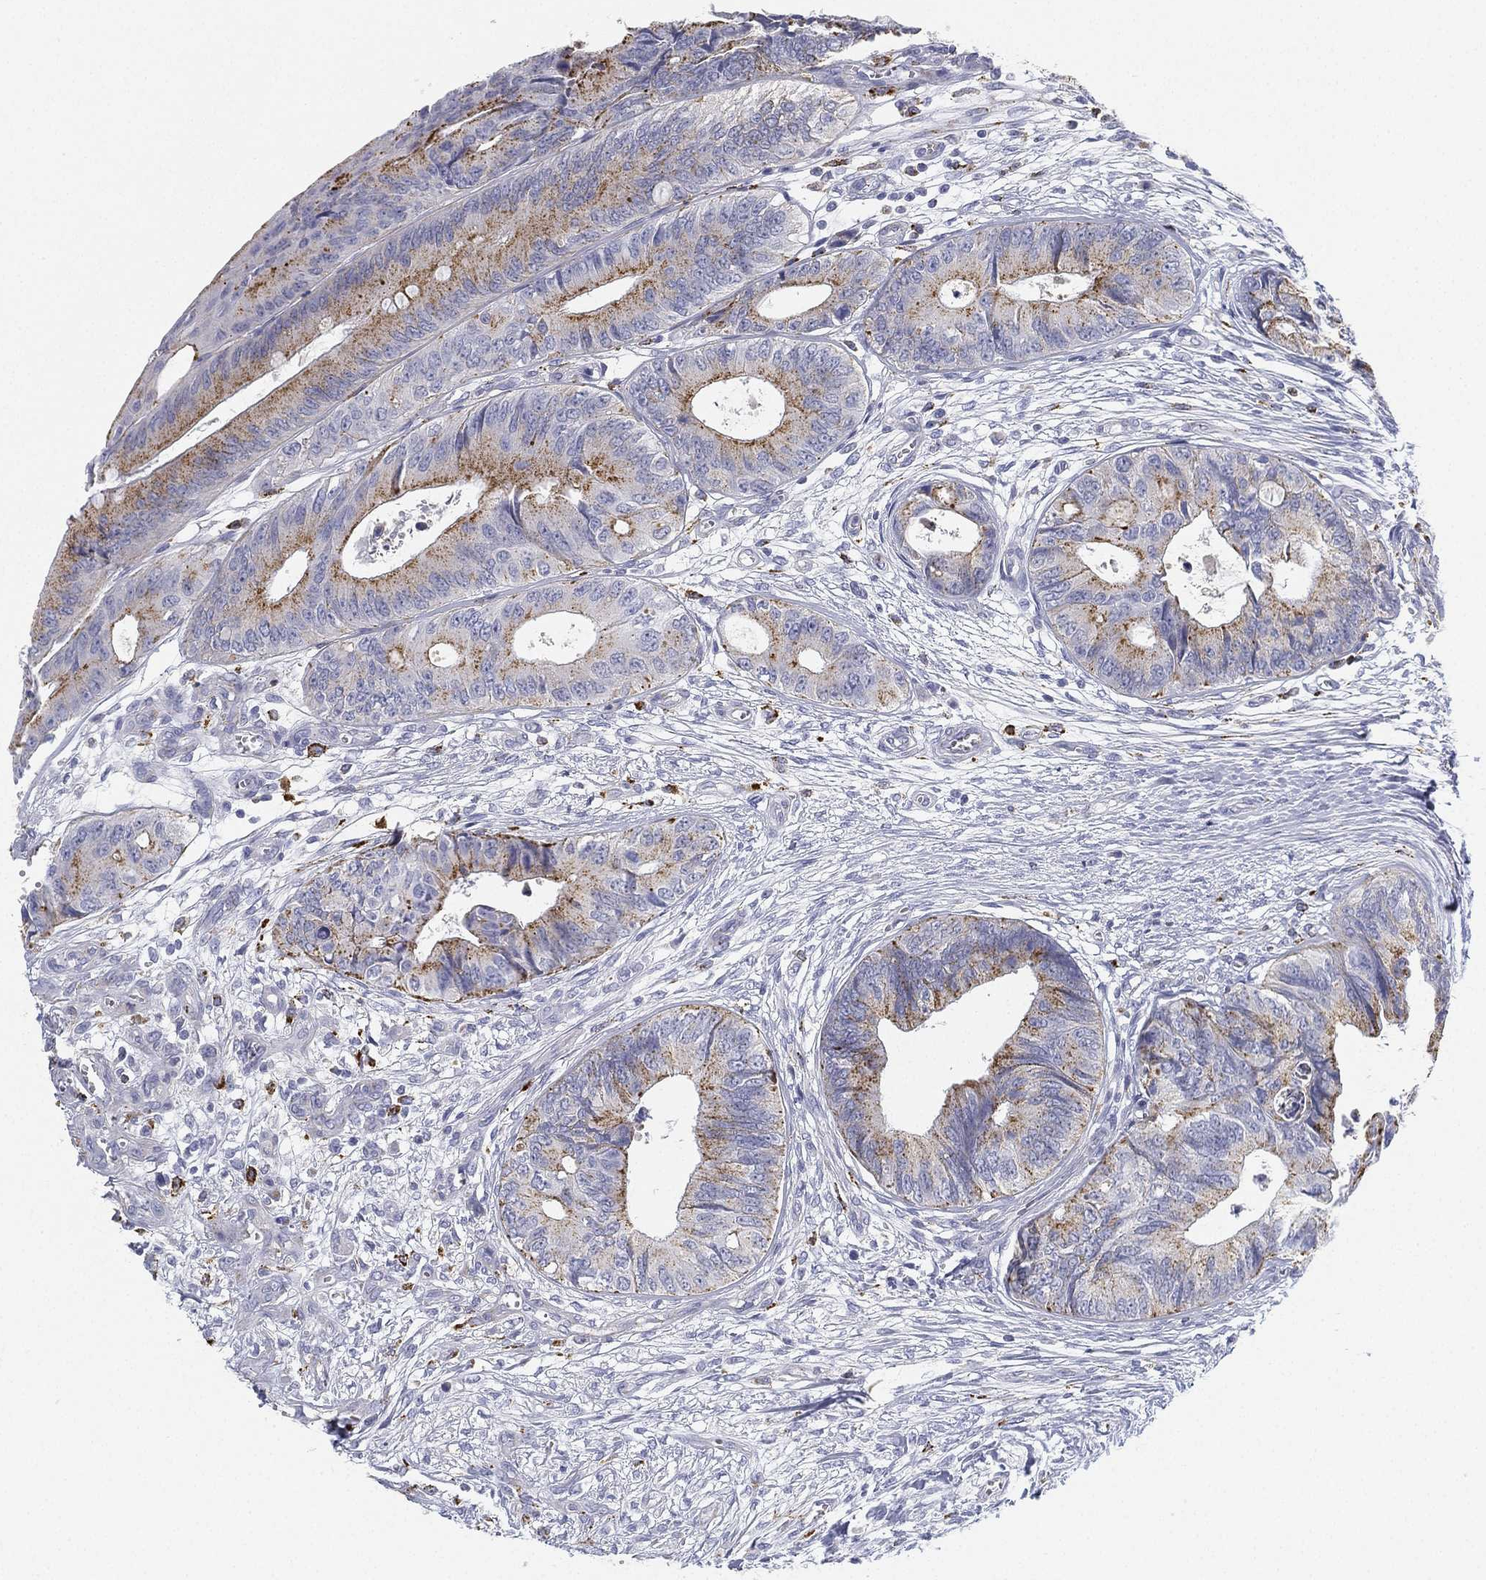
{"staining": {"intensity": "moderate", "quantity": "<25%", "location": "cytoplasmic/membranous"}, "tissue": "colorectal cancer", "cell_type": "Tumor cells", "image_type": "cancer", "snomed": [{"axis": "morphology", "description": "Normal tissue, NOS"}, {"axis": "morphology", "description": "Adenocarcinoma, NOS"}, {"axis": "topography", "description": "Colon"}], "caption": "Immunohistochemistry of colorectal adenocarcinoma exhibits low levels of moderate cytoplasmic/membranous staining in approximately <25% of tumor cells. (DAB = brown stain, brightfield microscopy at high magnification).", "gene": "NPC2", "patient": {"sex": "male", "age": 65}}